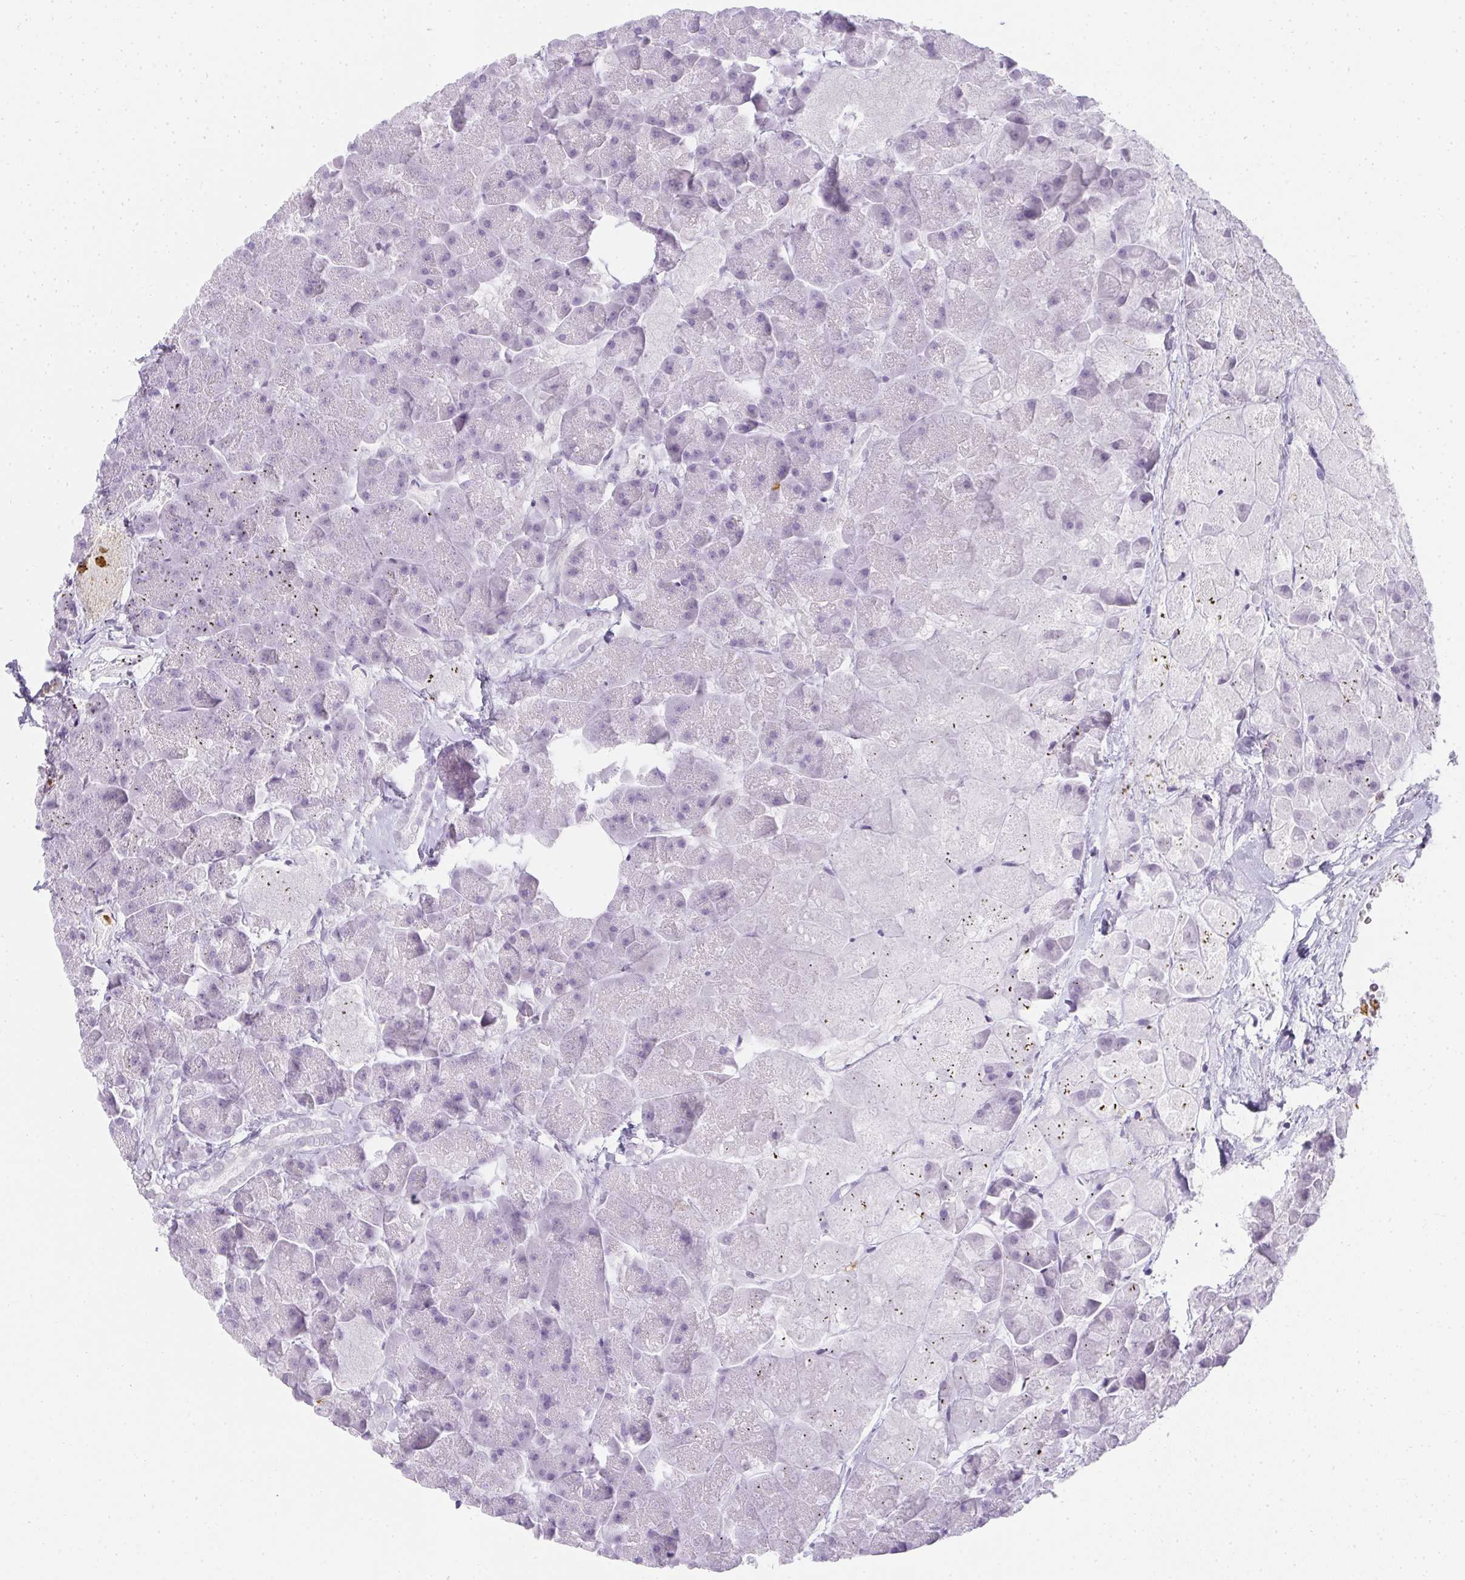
{"staining": {"intensity": "negative", "quantity": "none", "location": "none"}, "tissue": "pancreas", "cell_type": "Exocrine glandular cells", "image_type": "normal", "snomed": [{"axis": "morphology", "description": "Normal tissue, NOS"}, {"axis": "topography", "description": "Pancreas"}, {"axis": "topography", "description": "Peripheral nerve tissue"}], "caption": "High power microscopy histopathology image of an immunohistochemistry (IHC) photomicrograph of normal pancreas, revealing no significant expression in exocrine glandular cells. The staining was performed using DAB to visualize the protein expression in brown, while the nuclei were stained in blue with hematoxylin (Magnification: 20x).", "gene": "HK3", "patient": {"sex": "male", "age": 54}}